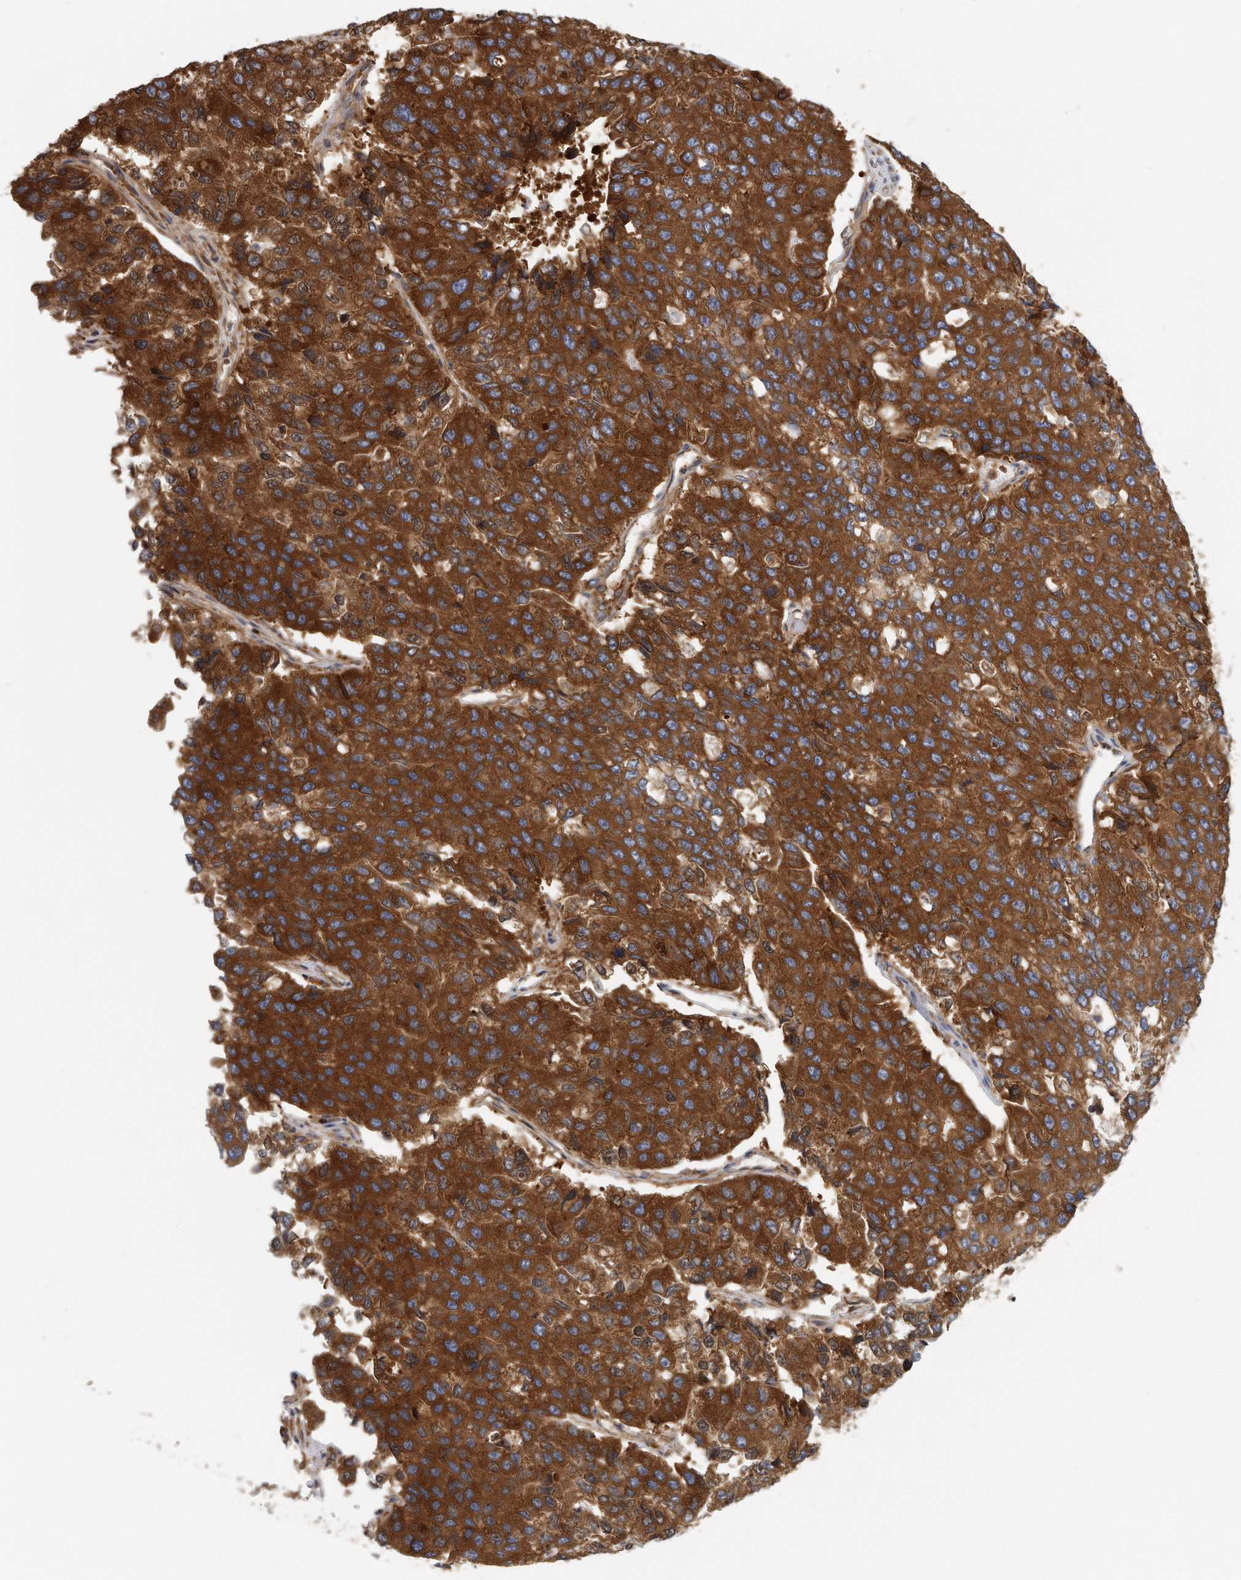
{"staining": {"intensity": "strong", "quantity": ">75%", "location": "cytoplasmic/membranous"}, "tissue": "pancreatic cancer", "cell_type": "Tumor cells", "image_type": "cancer", "snomed": [{"axis": "morphology", "description": "Adenocarcinoma, NOS"}, {"axis": "topography", "description": "Pancreas"}], "caption": "The micrograph exhibits a brown stain indicating the presence of a protein in the cytoplasmic/membranous of tumor cells in pancreatic adenocarcinoma.", "gene": "EIF3I", "patient": {"sex": "male", "age": 50}}